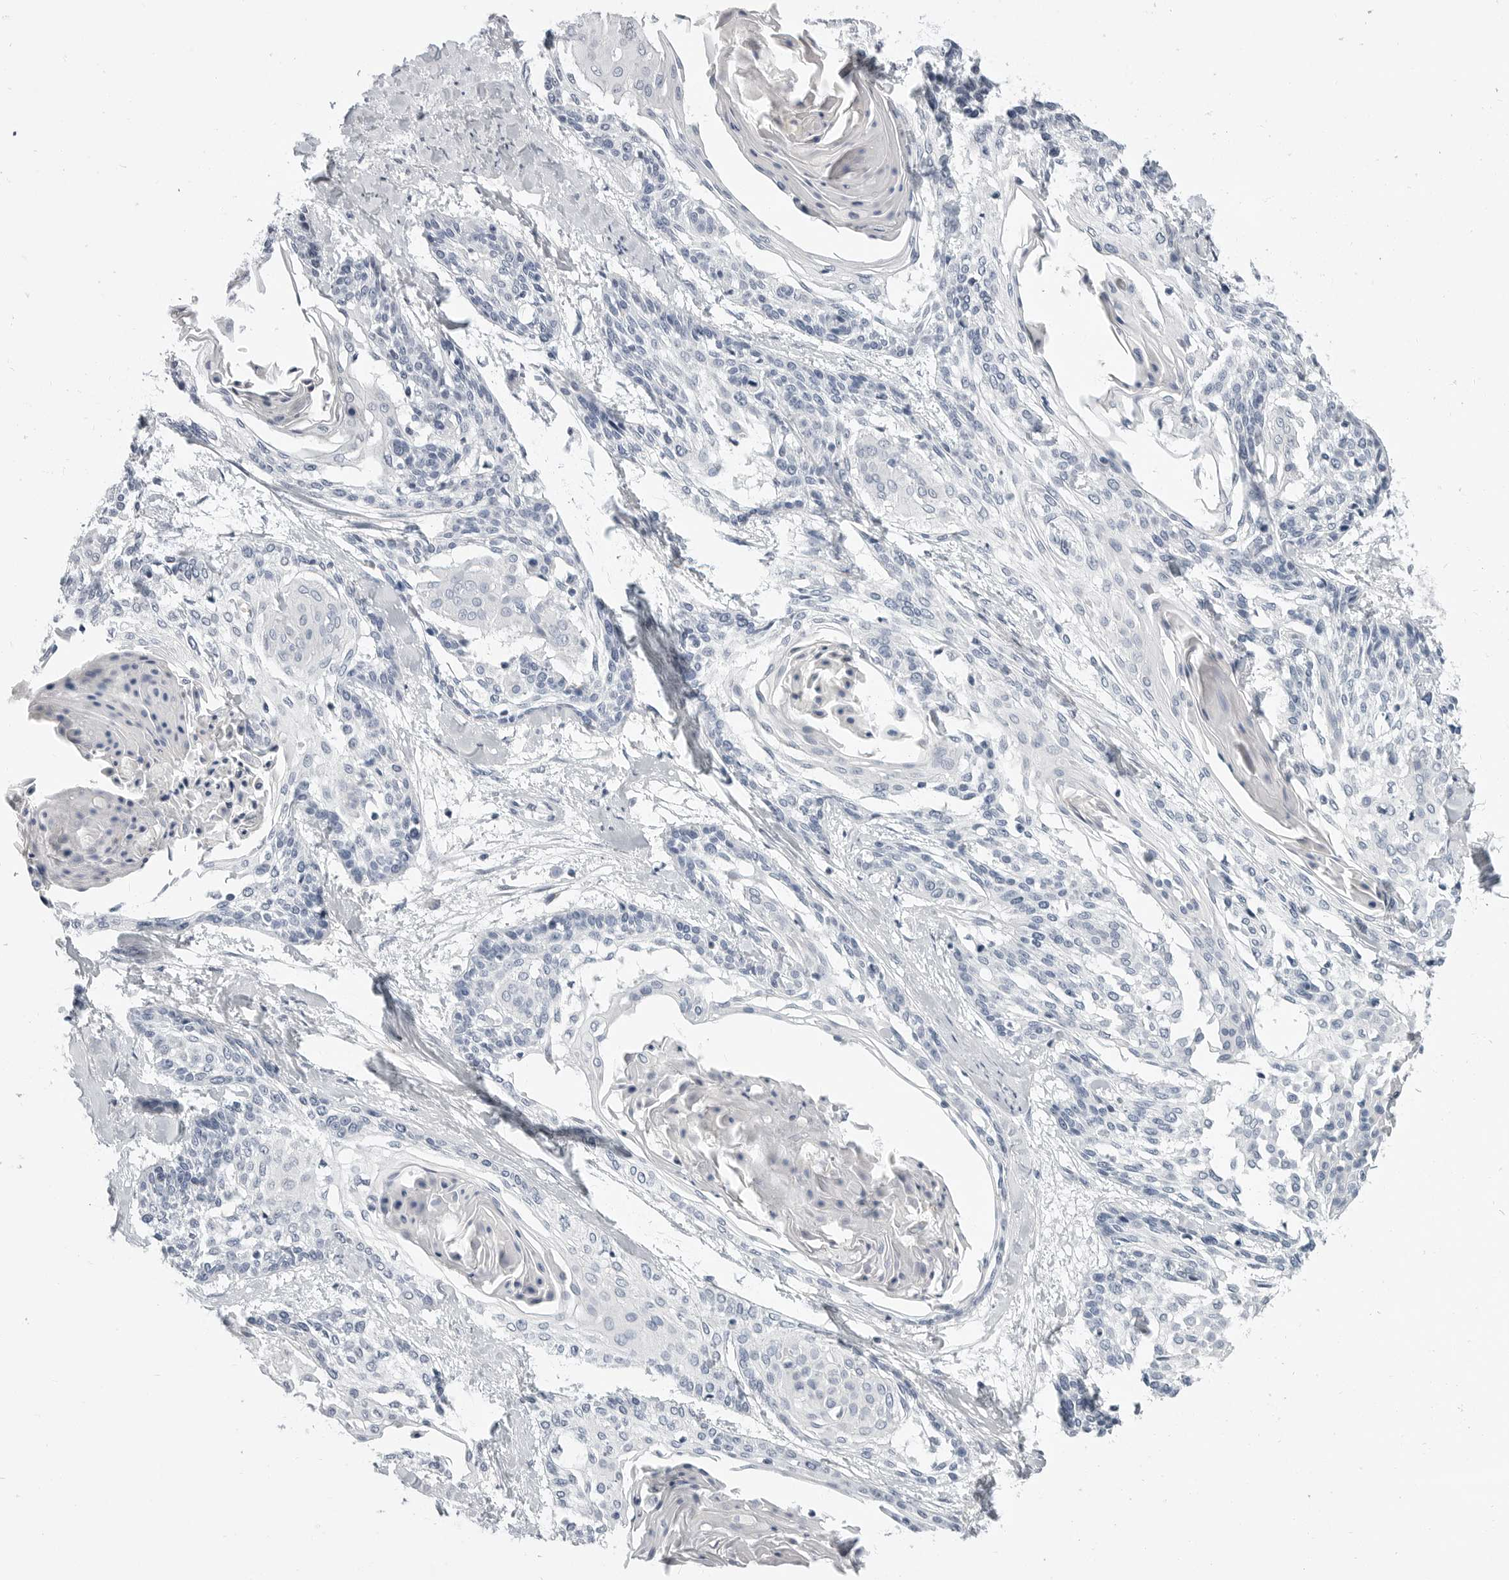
{"staining": {"intensity": "negative", "quantity": "none", "location": "none"}, "tissue": "cervical cancer", "cell_type": "Tumor cells", "image_type": "cancer", "snomed": [{"axis": "morphology", "description": "Squamous cell carcinoma, NOS"}, {"axis": "topography", "description": "Cervix"}], "caption": "A micrograph of human cervical squamous cell carcinoma is negative for staining in tumor cells.", "gene": "PLN", "patient": {"sex": "female", "age": 57}}